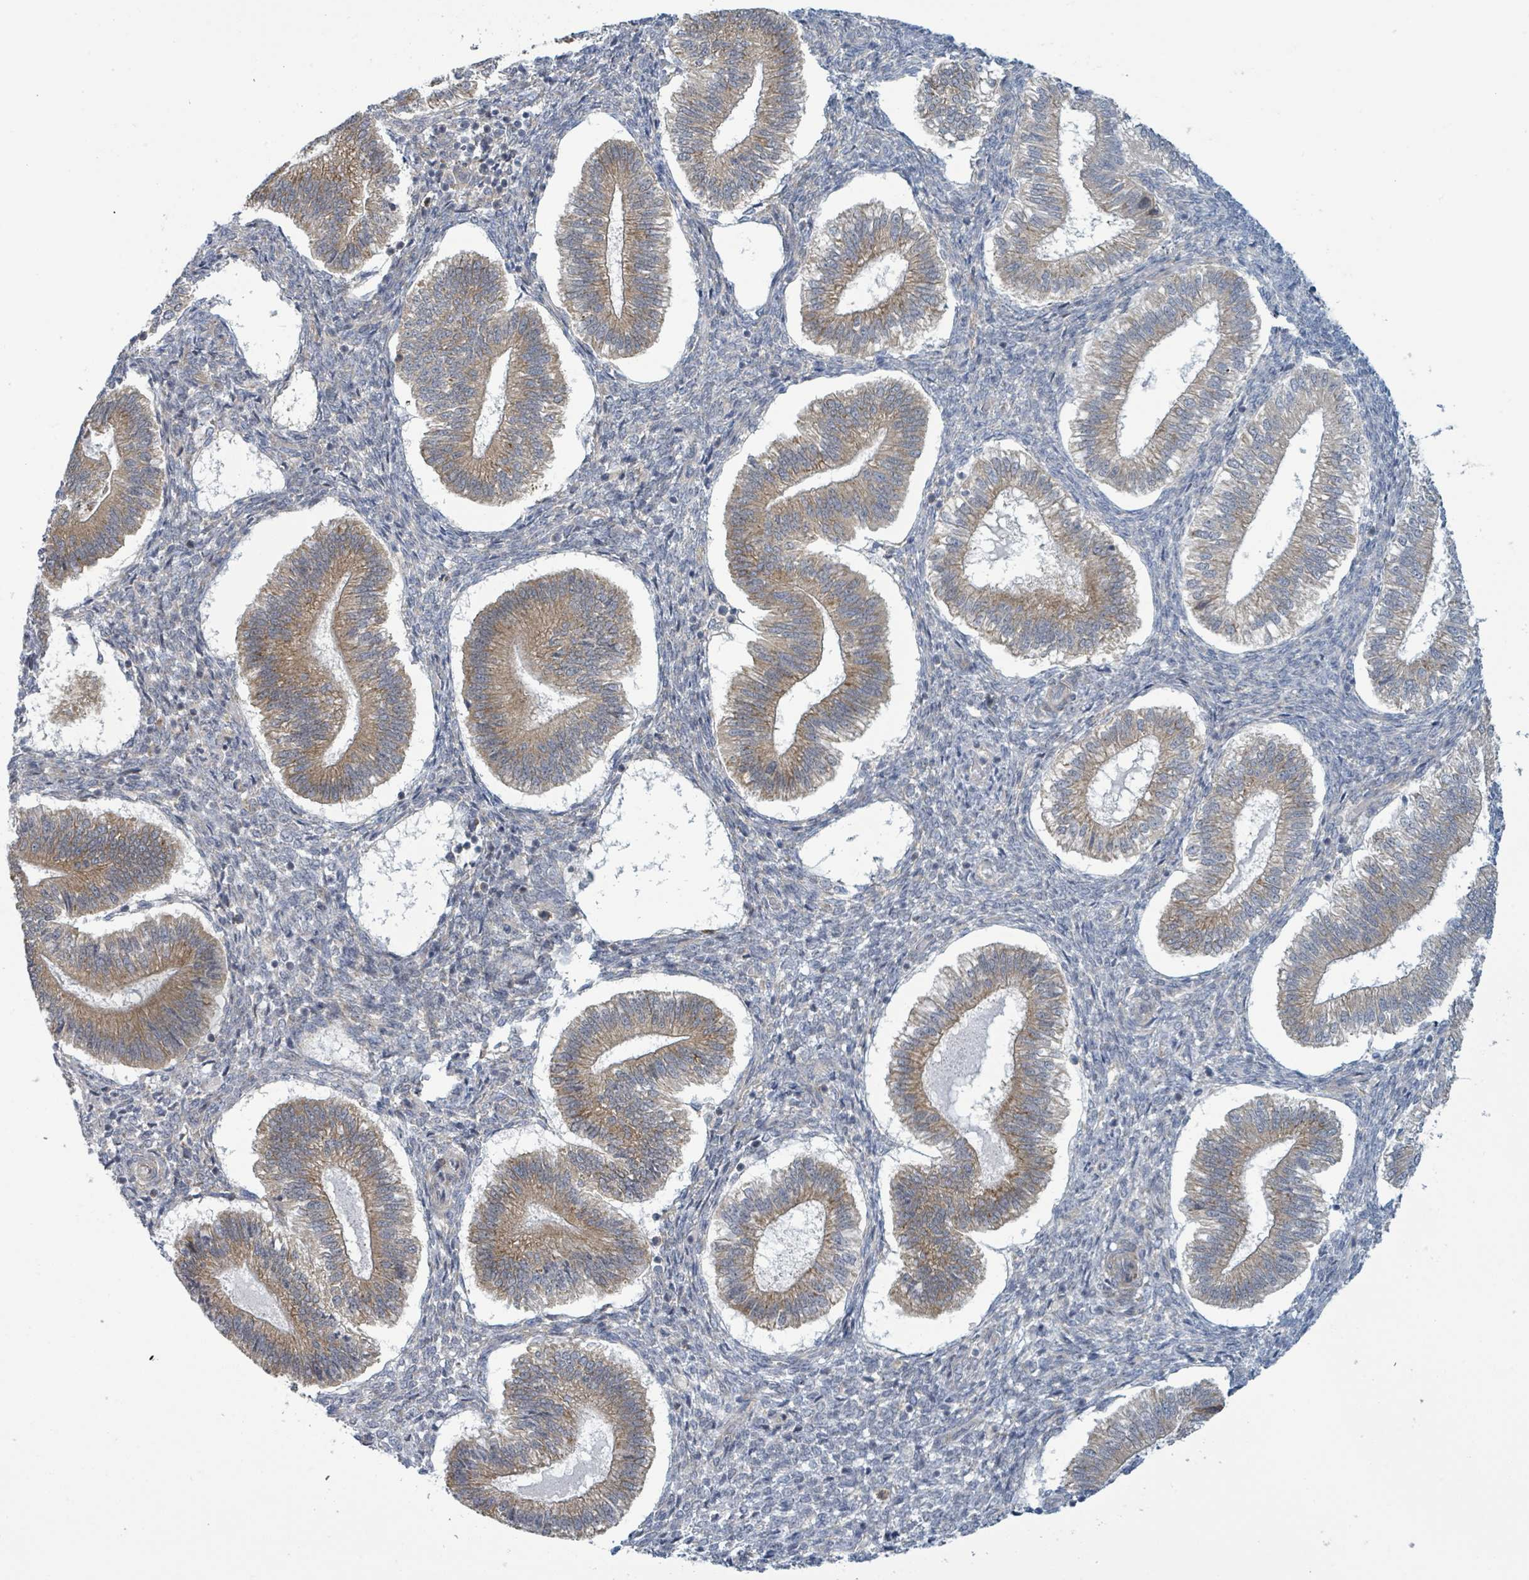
{"staining": {"intensity": "negative", "quantity": "none", "location": "none"}, "tissue": "endometrium", "cell_type": "Cells in endometrial stroma", "image_type": "normal", "snomed": [{"axis": "morphology", "description": "Normal tissue, NOS"}, {"axis": "topography", "description": "Endometrium"}], "caption": "A high-resolution photomicrograph shows IHC staining of normal endometrium, which demonstrates no significant expression in cells in endometrial stroma. Nuclei are stained in blue.", "gene": "RPL32", "patient": {"sex": "female", "age": 25}}